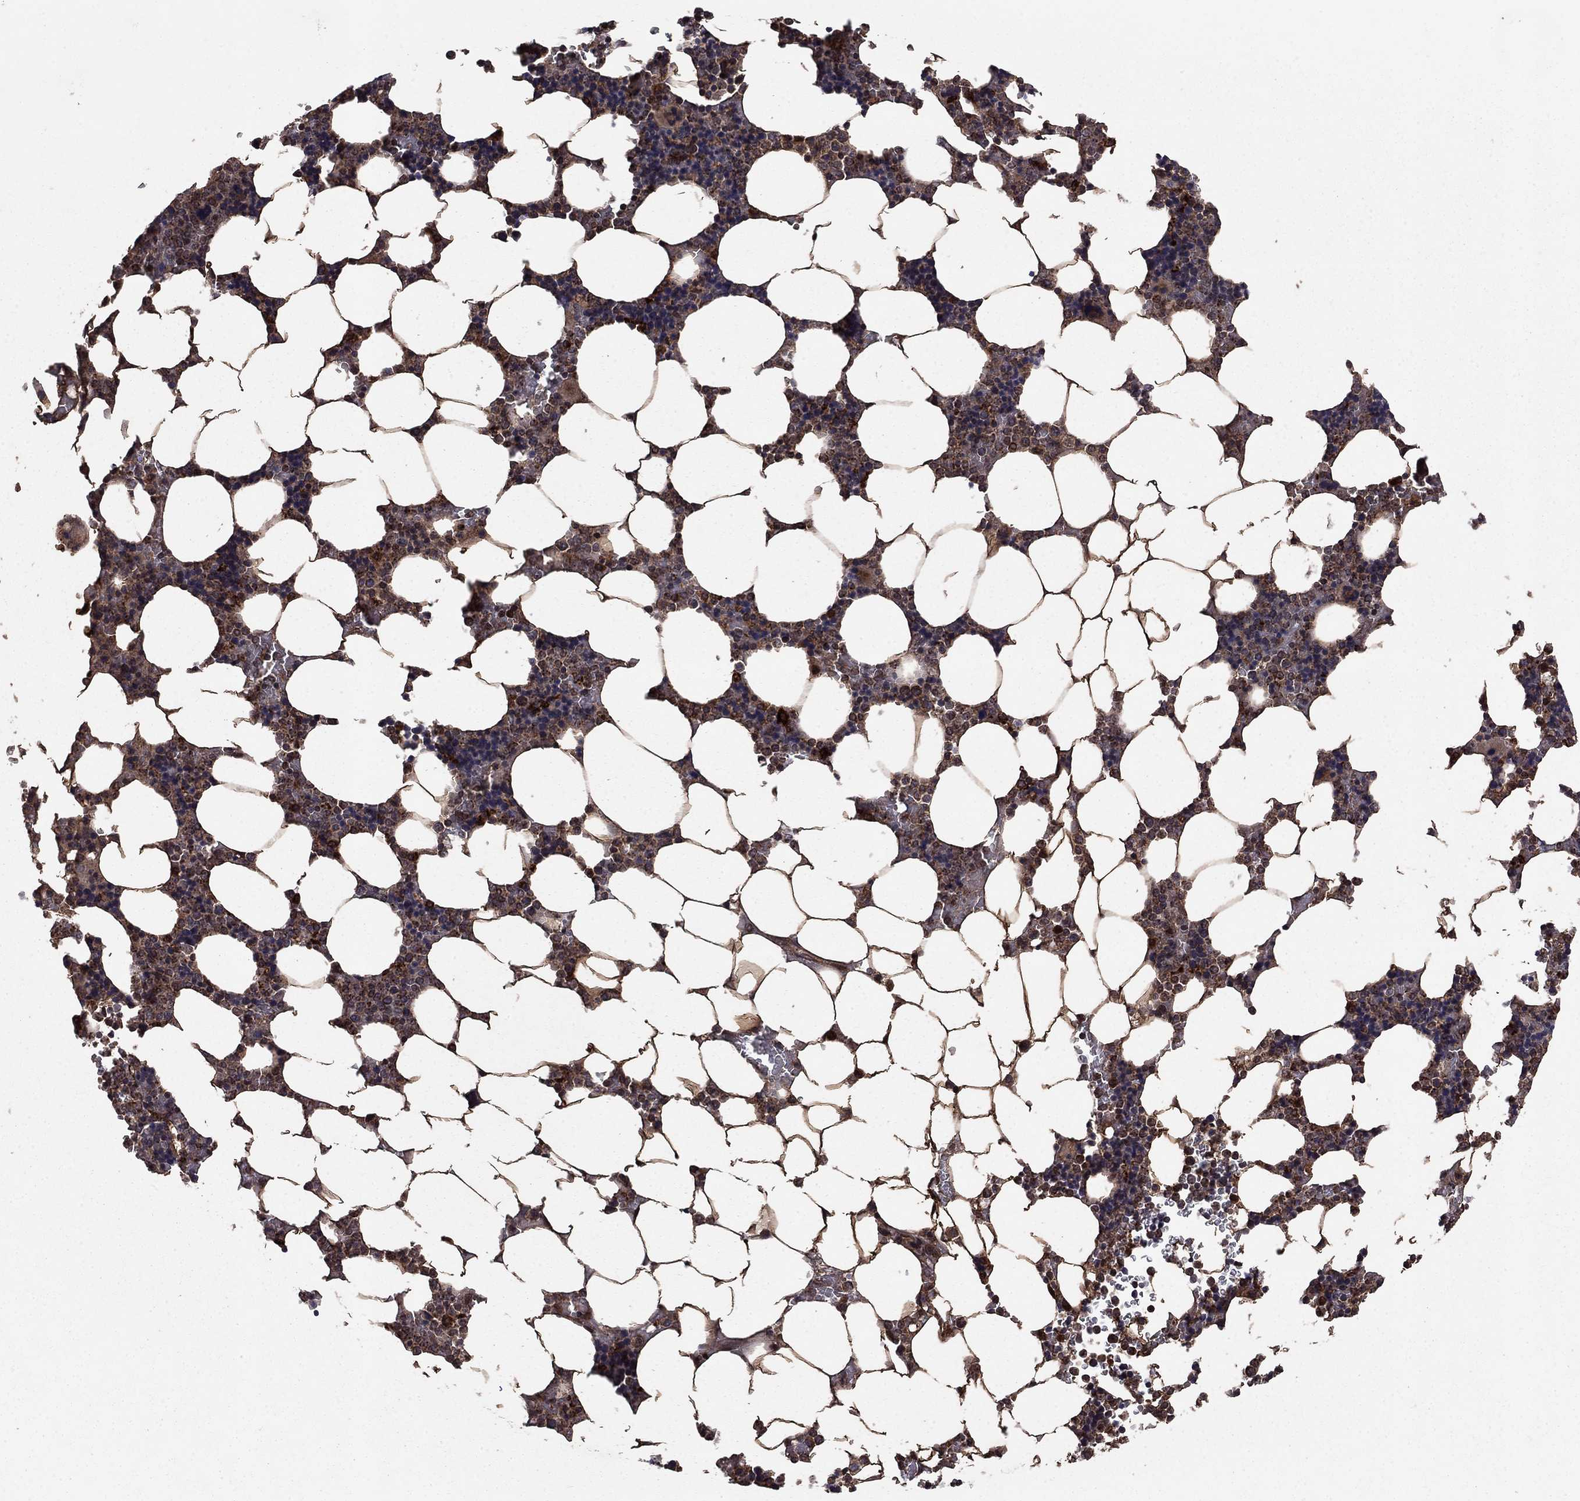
{"staining": {"intensity": "moderate", "quantity": "<25%", "location": "cytoplasmic/membranous"}, "tissue": "bone marrow", "cell_type": "Hematopoietic cells", "image_type": "normal", "snomed": [{"axis": "morphology", "description": "Normal tissue, NOS"}, {"axis": "topography", "description": "Bone marrow"}], "caption": "Immunohistochemical staining of normal bone marrow shows moderate cytoplasmic/membranous protein positivity in approximately <25% of hematopoietic cells.", "gene": "DHRS1", "patient": {"sex": "male", "age": 51}}